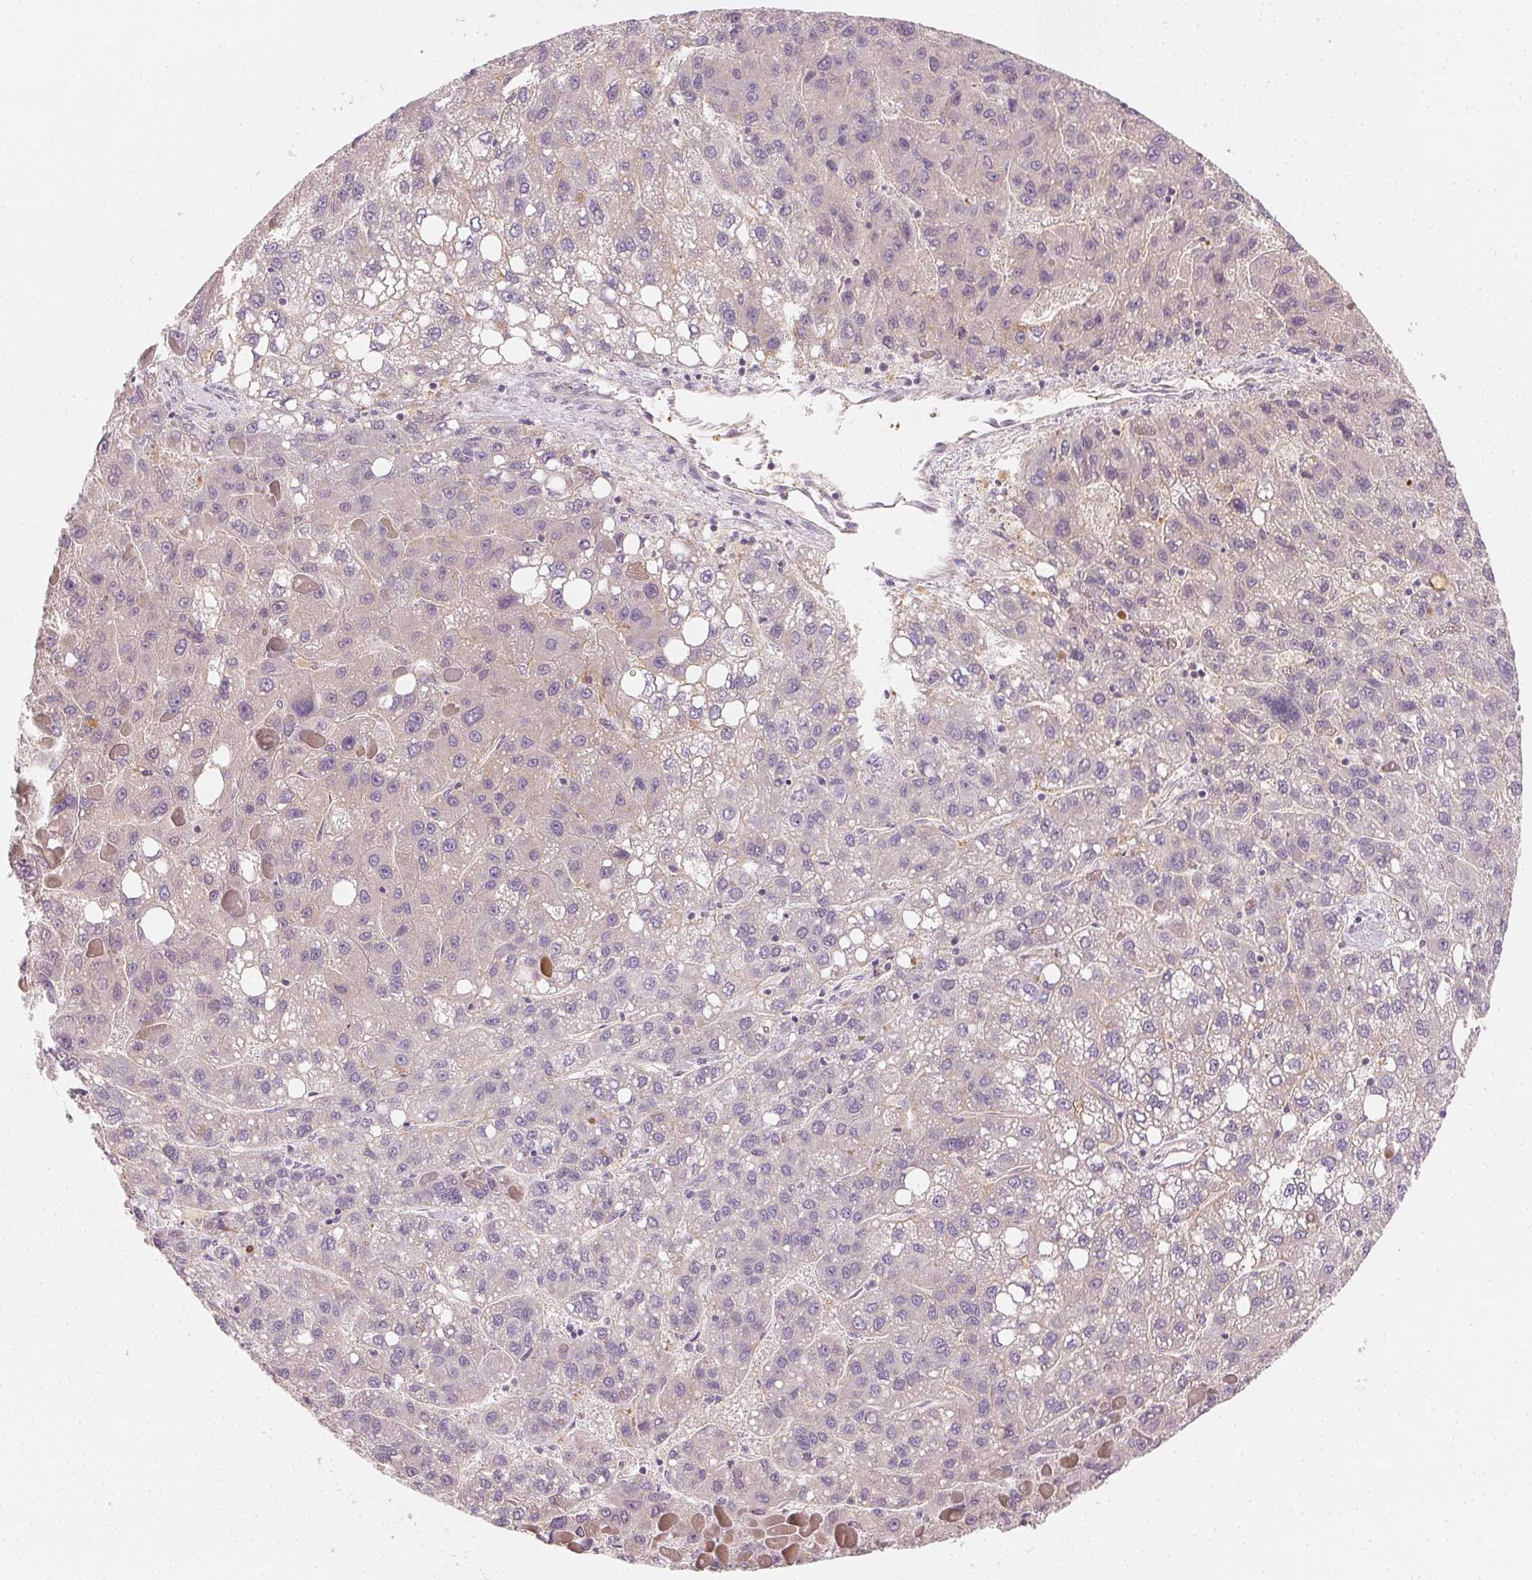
{"staining": {"intensity": "negative", "quantity": "none", "location": "none"}, "tissue": "liver cancer", "cell_type": "Tumor cells", "image_type": "cancer", "snomed": [{"axis": "morphology", "description": "Carcinoma, Hepatocellular, NOS"}, {"axis": "topography", "description": "Liver"}], "caption": "Image shows no protein staining in tumor cells of hepatocellular carcinoma (liver) tissue. (Brightfield microscopy of DAB (3,3'-diaminobenzidine) immunohistochemistry at high magnification).", "gene": "AFM", "patient": {"sex": "female", "age": 82}}